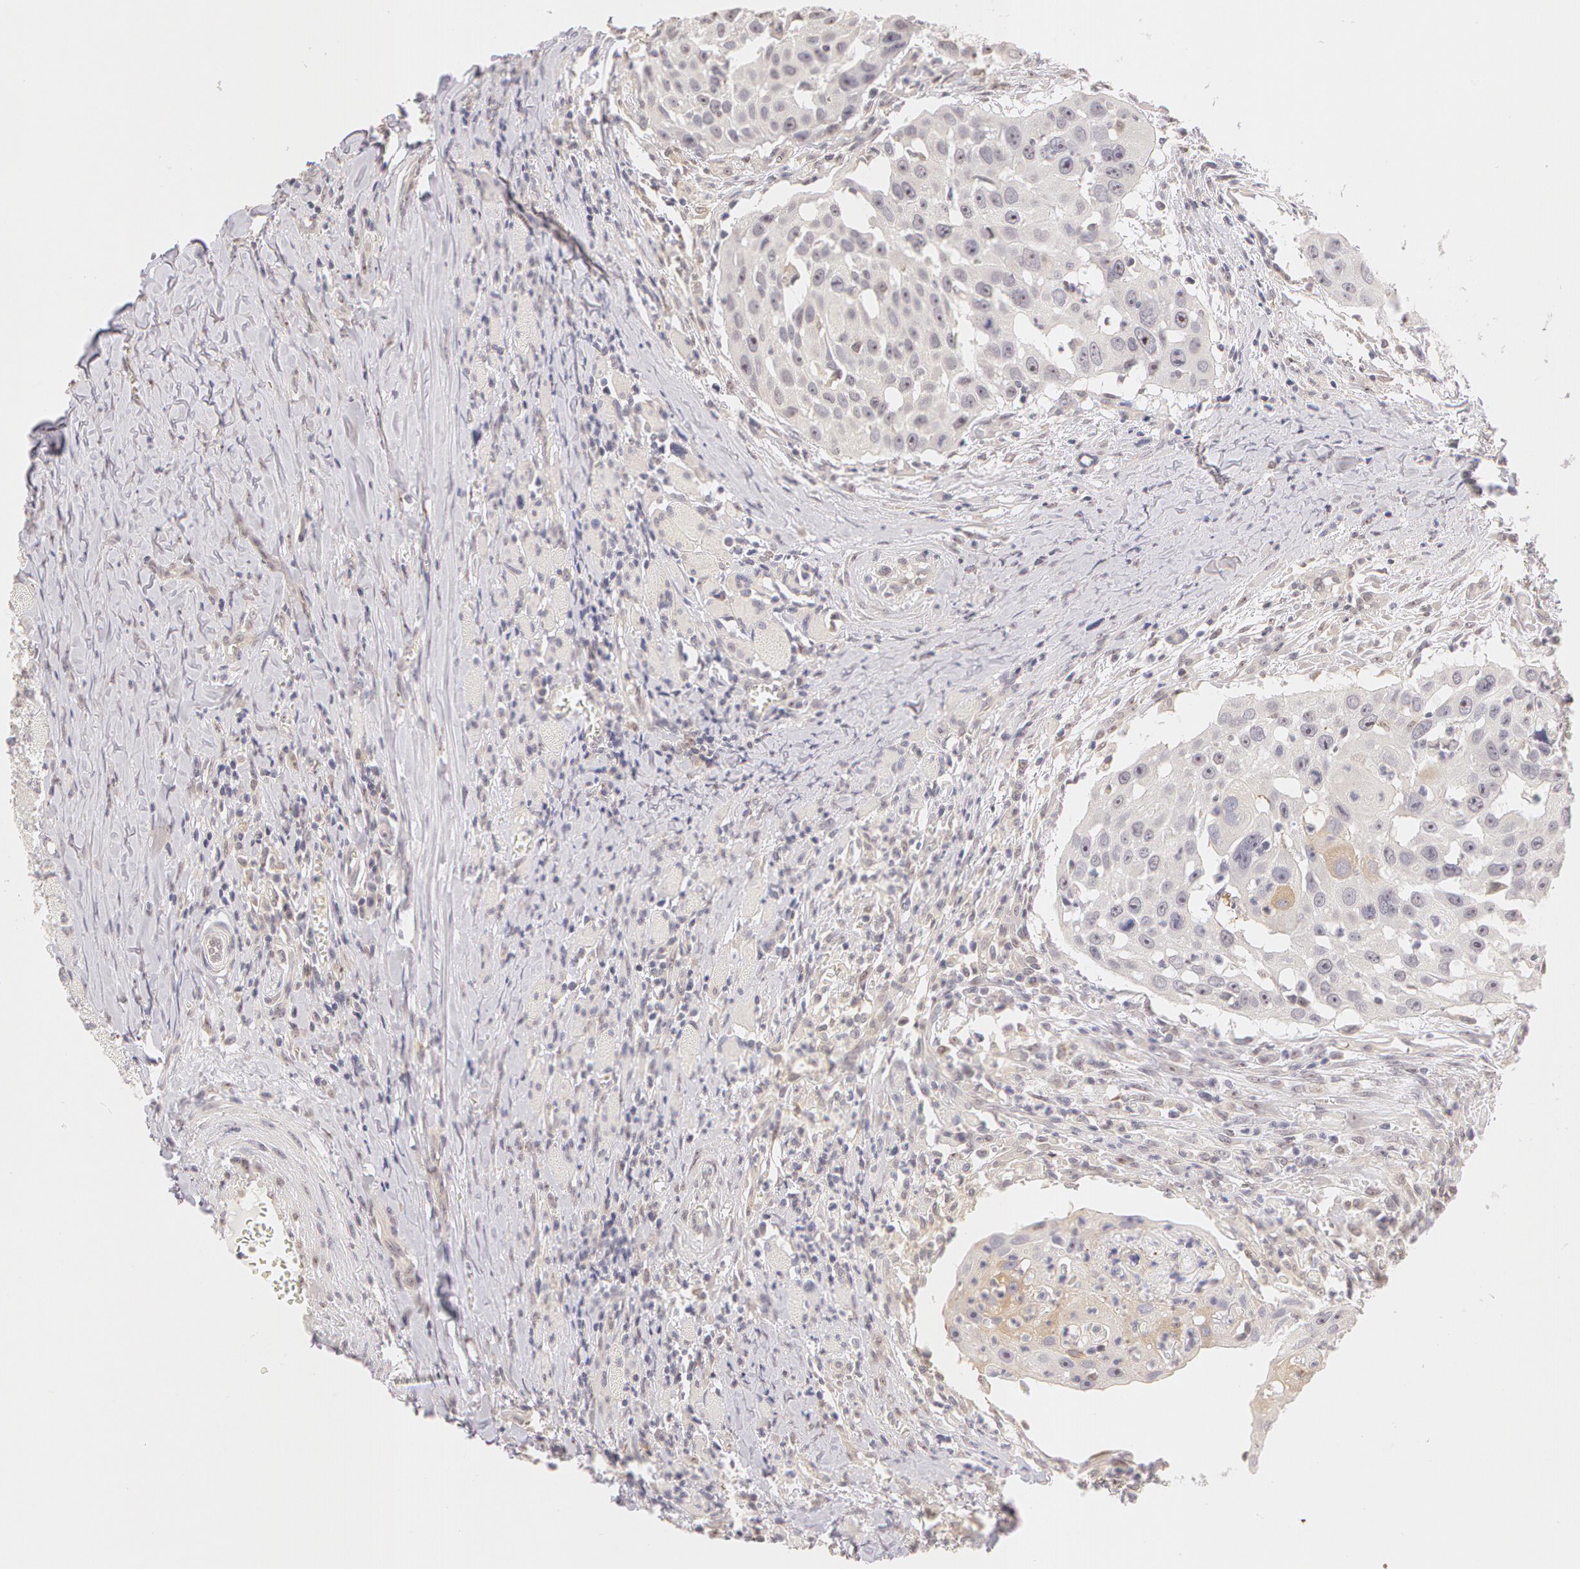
{"staining": {"intensity": "negative", "quantity": "none", "location": "none"}, "tissue": "head and neck cancer", "cell_type": "Tumor cells", "image_type": "cancer", "snomed": [{"axis": "morphology", "description": "Squamous cell carcinoma, NOS"}, {"axis": "topography", "description": "Head-Neck"}], "caption": "Tumor cells show no significant protein positivity in squamous cell carcinoma (head and neck). (DAB IHC with hematoxylin counter stain).", "gene": "ZNF597", "patient": {"sex": "male", "age": 64}}